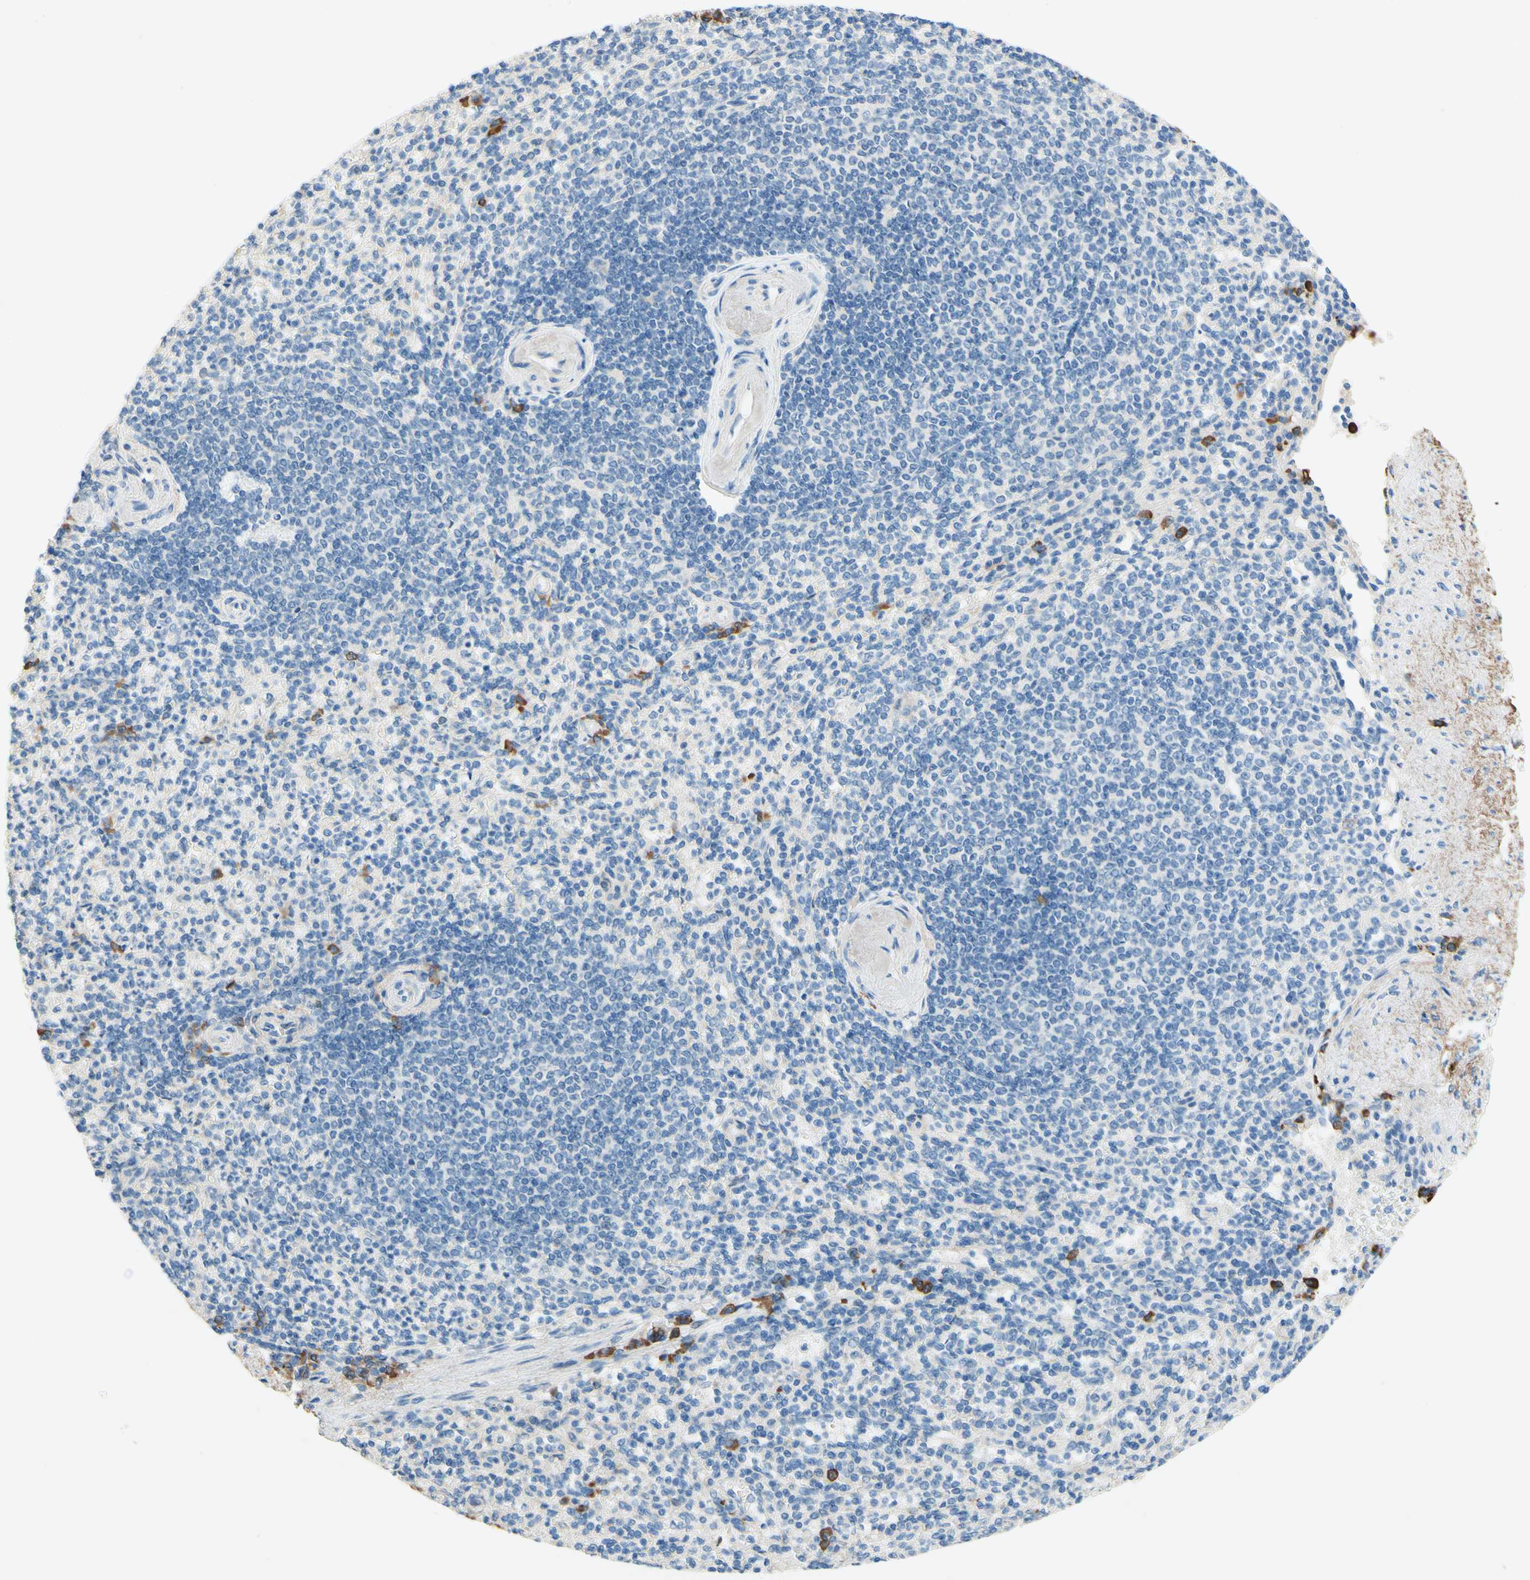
{"staining": {"intensity": "moderate", "quantity": "<25%", "location": "cytoplasmic/membranous"}, "tissue": "spleen", "cell_type": "Cells in red pulp", "image_type": "normal", "snomed": [{"axis": "morphology", "description": "Normal tissue, NOS"}, {"axis": "topography", "description": "Spleen"}], "caption": "Spleen stained with immunohistochemistry demonstrates moderate cytoplasmic/membranous staining in approximately <25% of cells in red pulp. (DAB (3,3'-diaminobenzidine) IHC, brown staining for protein, blue staining for nuclei).", "gene": "PASD1", "patient": {"sex": "female", "age": 74}}